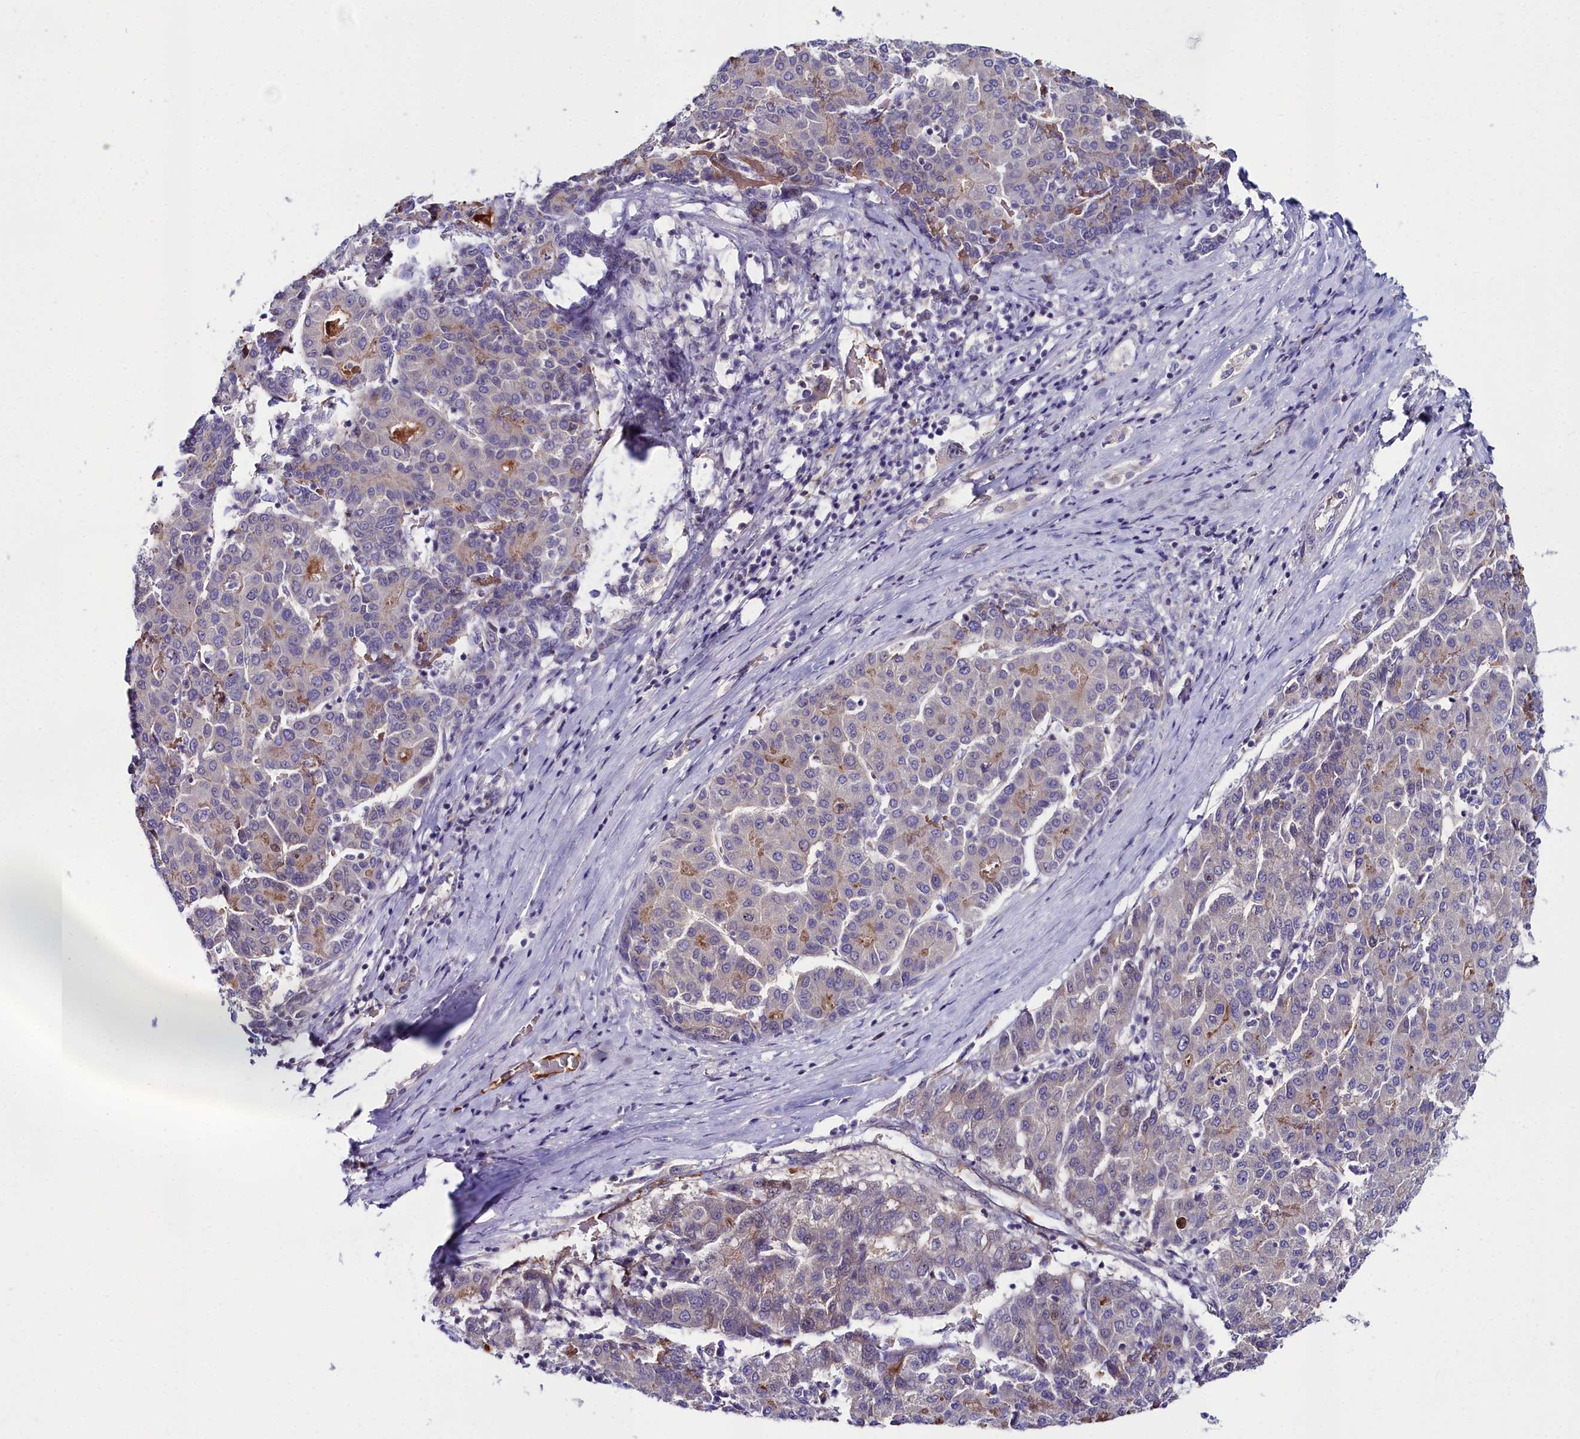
{"staining": {"intensity": "negative", "quantity": "none", "location": "none"}, "tissue": "liver cancer", "cell_type": "Tumor cells", "image_type": "cancer", "snomed": [{"axis": "morphology", "description": "Carcinoma, Hepatocellular, NOS"}, {"axis": "topography", "description": "Liver"}], "caption": "Micrograph shows no protein staining in tumor cells of hepatocellular carcinoma (liver) tissue. Nuclei are stained in blue.", "gene": "KCTD18", "patient": {"sex": "male", "age": 65}}